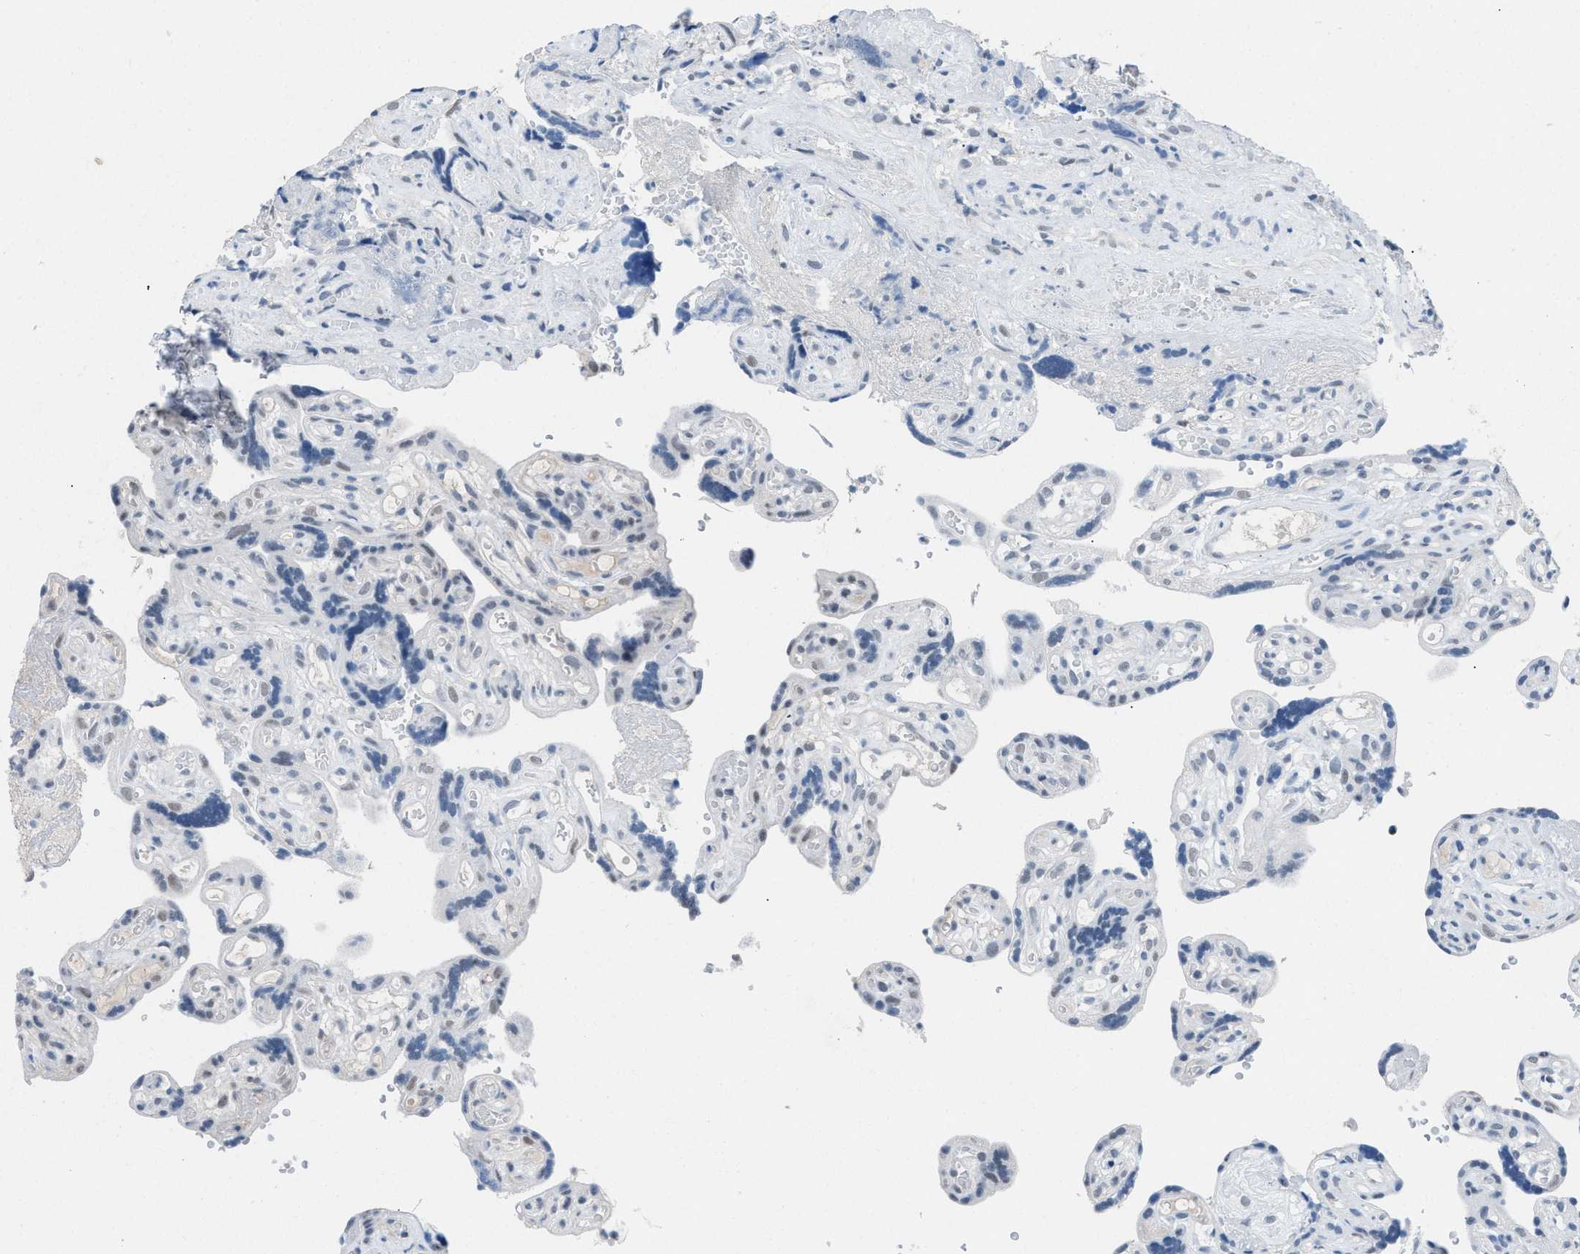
{"staining": {"intensity": "negative", "quantity": "none", "location": "none"}, "tissue": "placenta", "cell_type": "Trophoblastic cells", "image_type": "normal", "snomed": [{"axis": "morphology", "description": "Normal tissue, NOS"}, {"axis": "topography", "description": "Placenta"}], "caption": "Placenta was stained to show a protein in brown. There is no significant expression in trophoblastic cells. (DAB (3,3'-diaminobenzidine) immunohistochemistry (IHC) visualized using brightfield microscopy, high magnification).", "gene": "ANAPC11", "patient": {"sex": "female", "age": 30}}